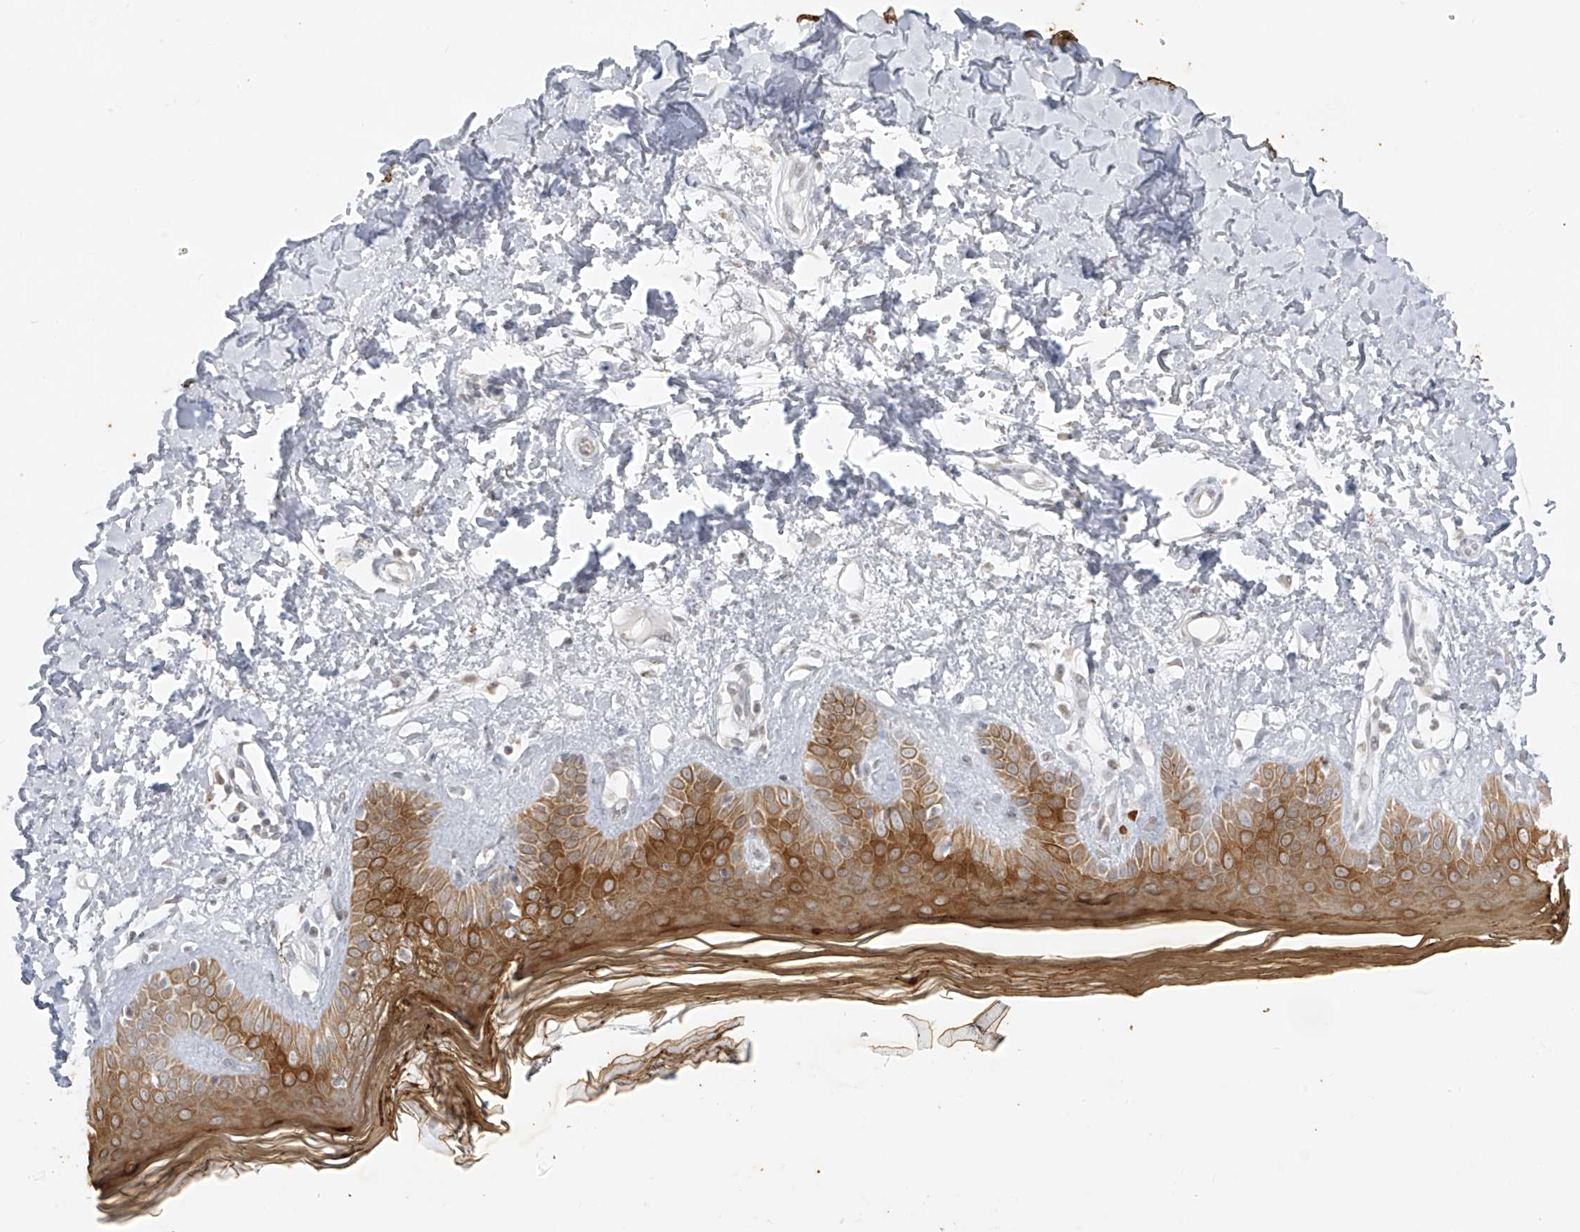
{"staining": {"intensity": "weak", "quantity": "25%-75%", "location": "cytoplasmic/membranous"}, "tissue": "skin", "cell_type": "Fibroblasts", "image_type": "normal", "snomed": [{"axis": "morphology", "description": "Normal tissue, NOS"}, {"axis": "topography", "description": "Skin"}], "caption": "Immunohistochemistry of unremarkable skin exhibits low levels of weak cytoplasmic/membranous staining in about 25%-75% of fibroblasts.", "gene": "DYRK1B", "patient": {"sex": "female", "age": 64}}